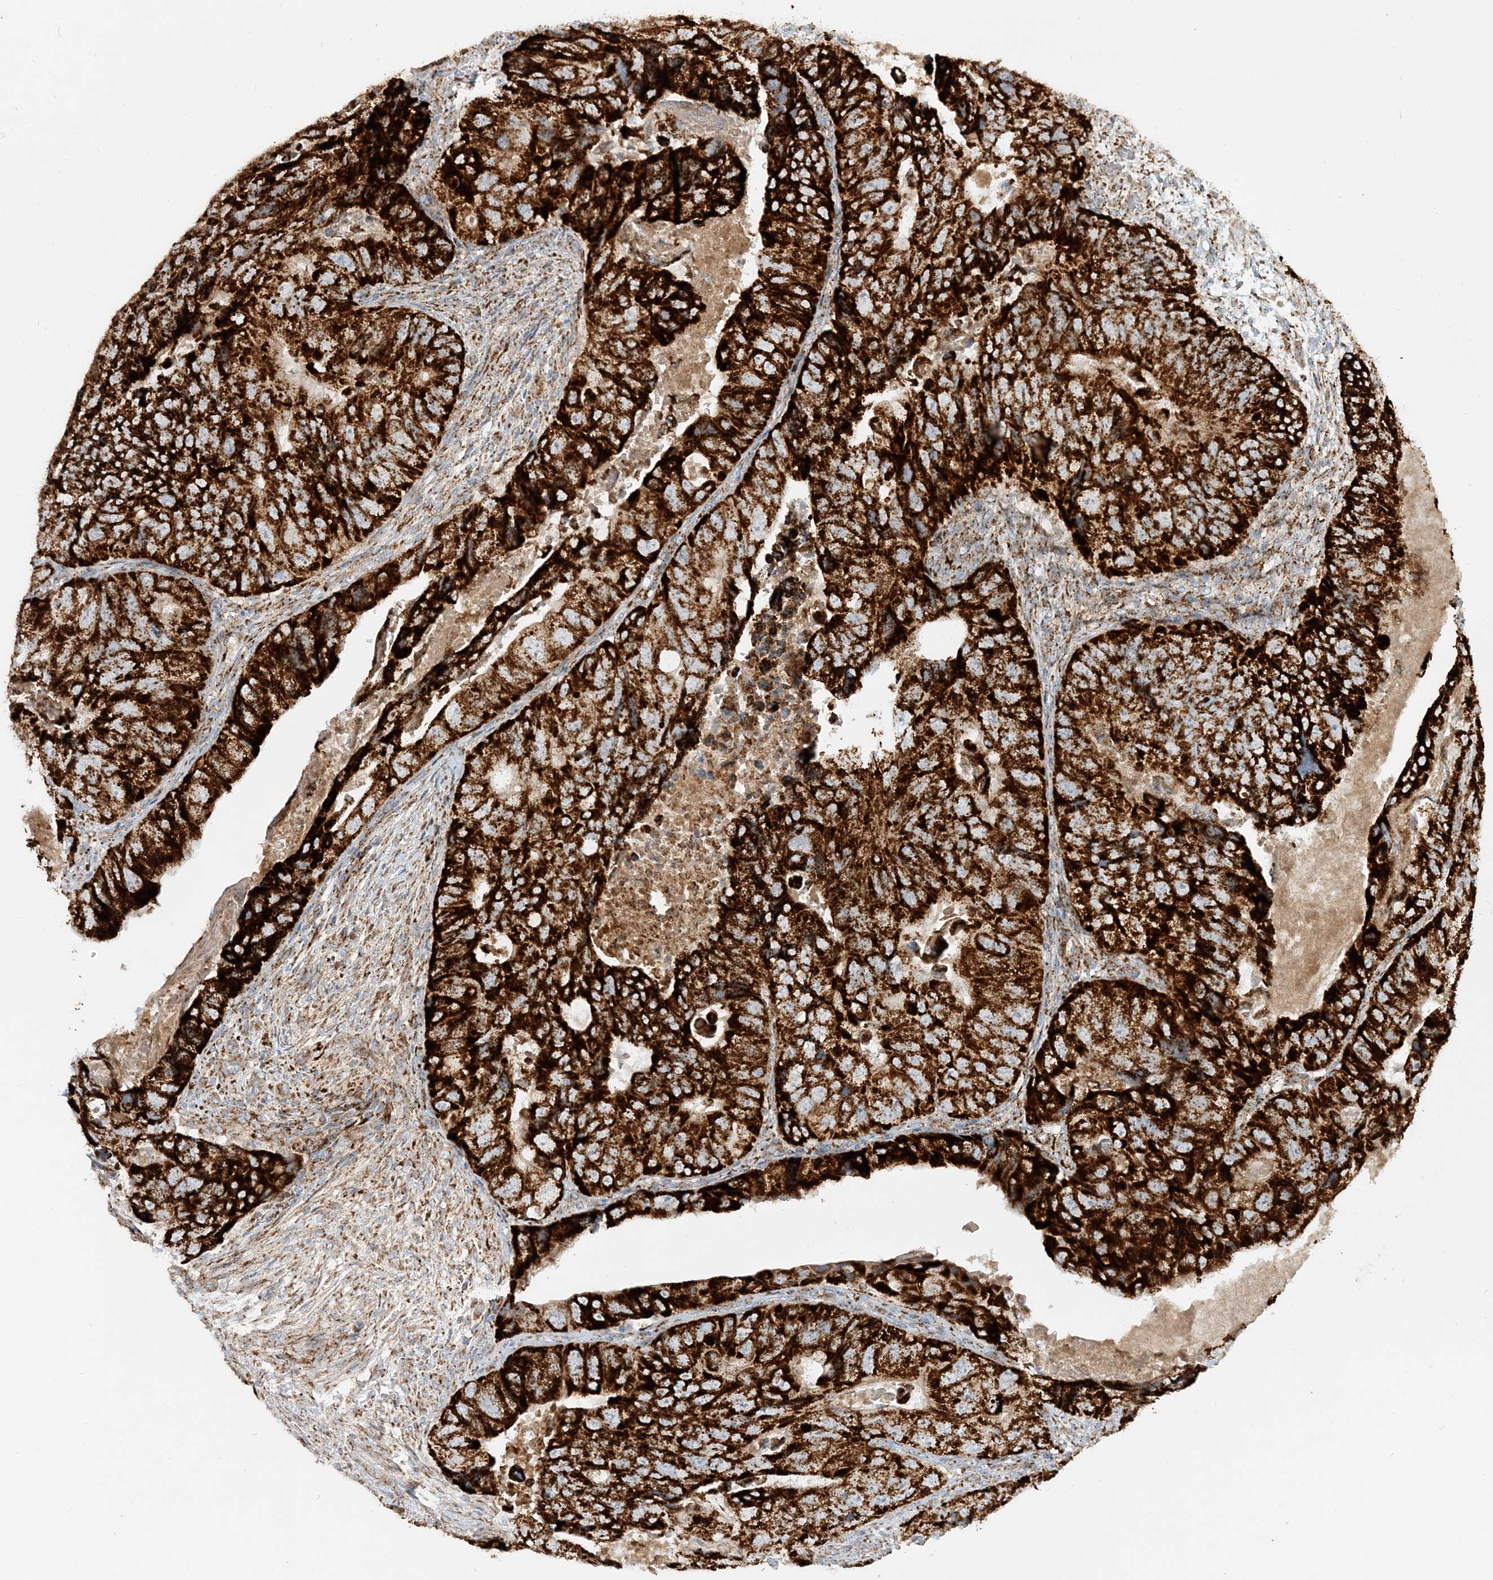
{"staining": {"intensity": "strong", "quantity": ">75%", "location": "cytoplasmic/membranous"}, "tissue": "colorectal cancer", "cell_type": "Tumor cells", "image_type": "cancer", "snomed": [{"axis": "morphology", "description": "Adenocarcinoma, NOS"}, {"axis": "topography", "description": "Rectum"}], "caption": "Strong cytoplasmic/membranous expression for a protein is present in about >75% of tumor cells of colorectal cancer (adenocarcinoma) using IHC.", "gene": "NDUFAF3", "patient": {"sex": "male", "age": 63}}